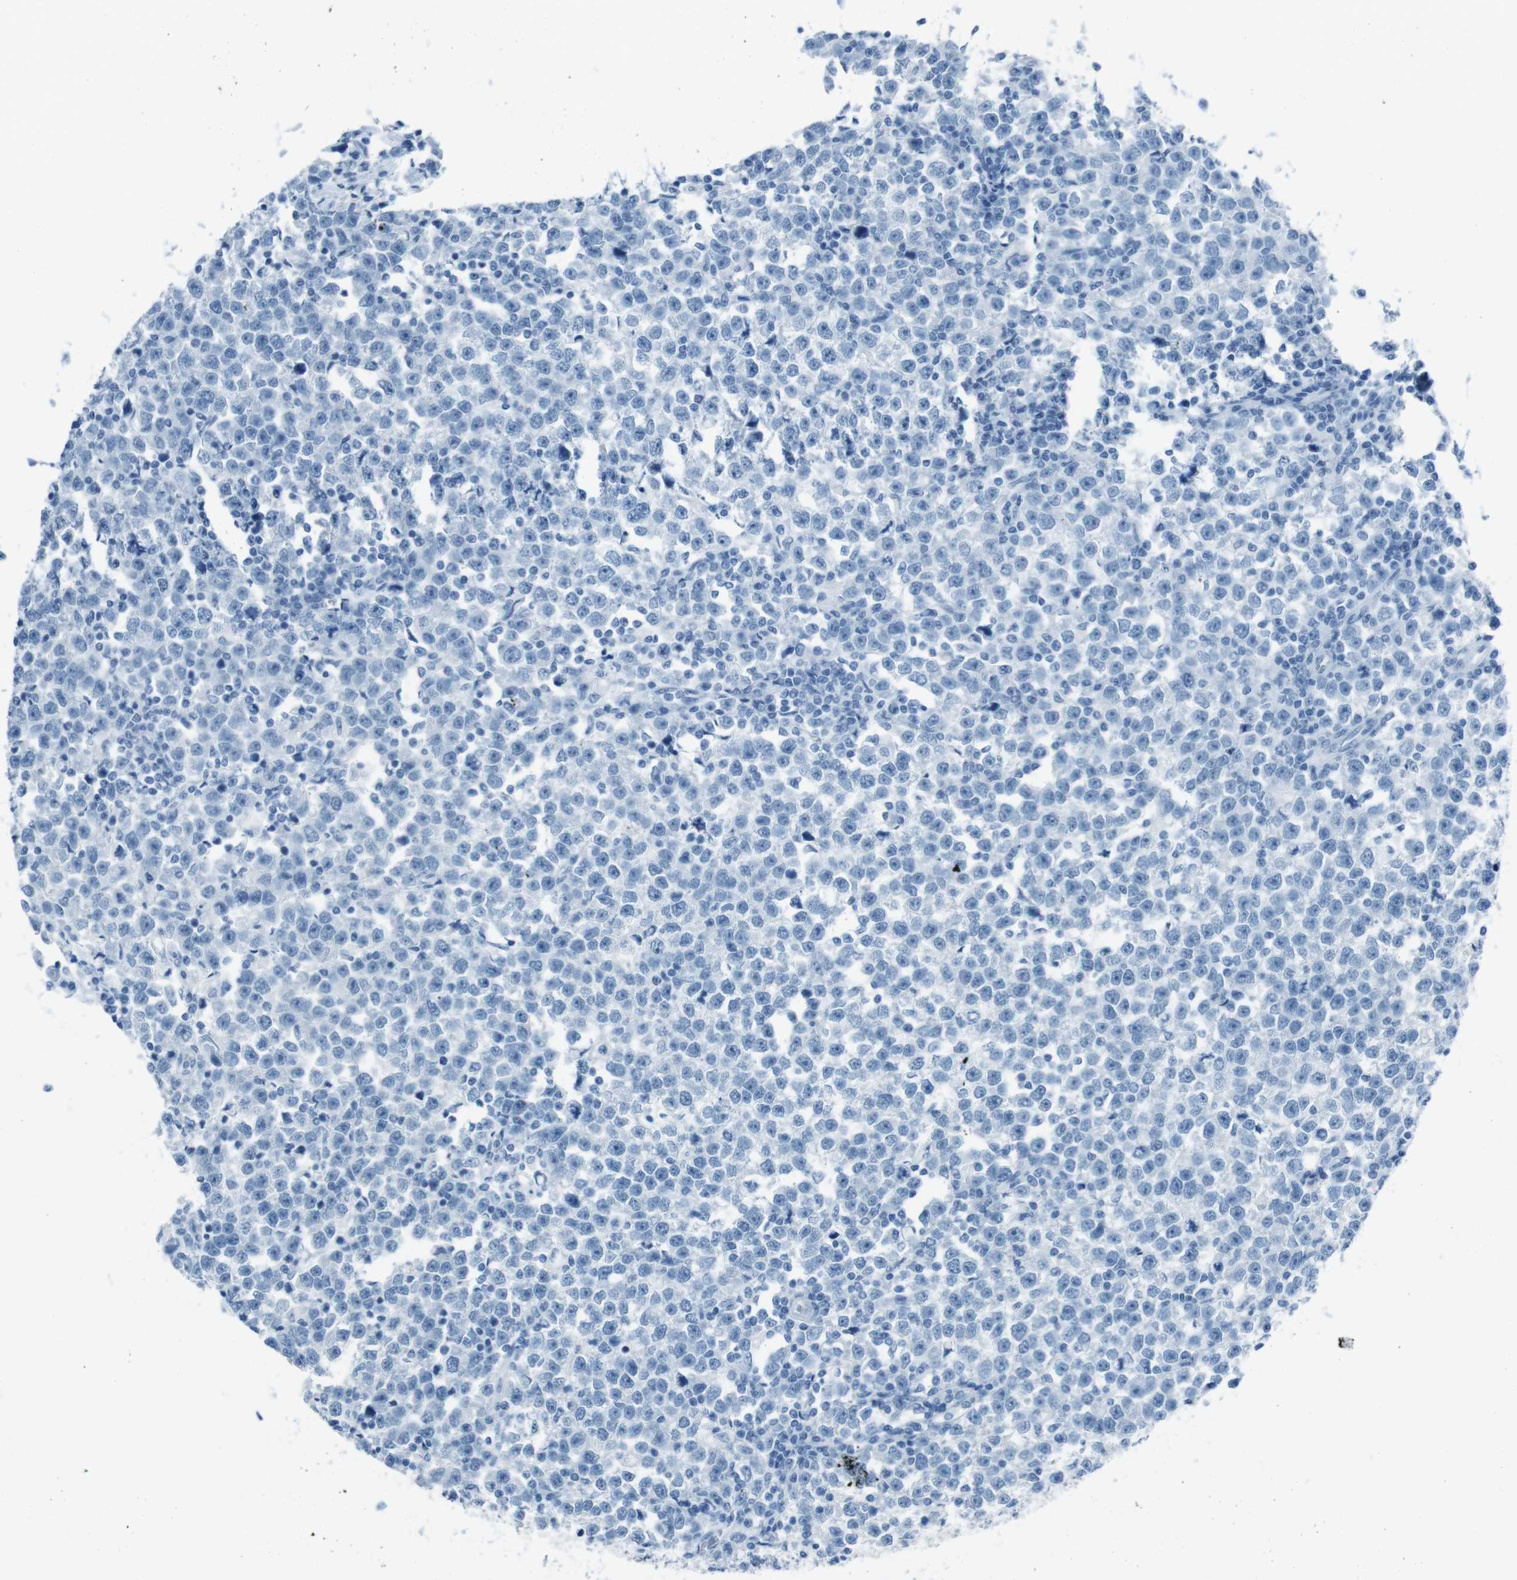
{"staining": {"intensity": "negative", "quantity": "none", "location": "none"}, "tissue": "testis cancer", "cell_type": "Tumor cells", "image_type": "cancer", "snomed": [{"axis": "morphology", "description": "Seminoma, NOS"}, {"axis": "topography", "description": "Testis"}], "caption": "Immunohistochemistry micrograph of human testis seminoma stained for a protein (brown), which shows no staining in tumor cells.", "gene": "TMEM207", "patient": {"sex": "male", "age": 43}}